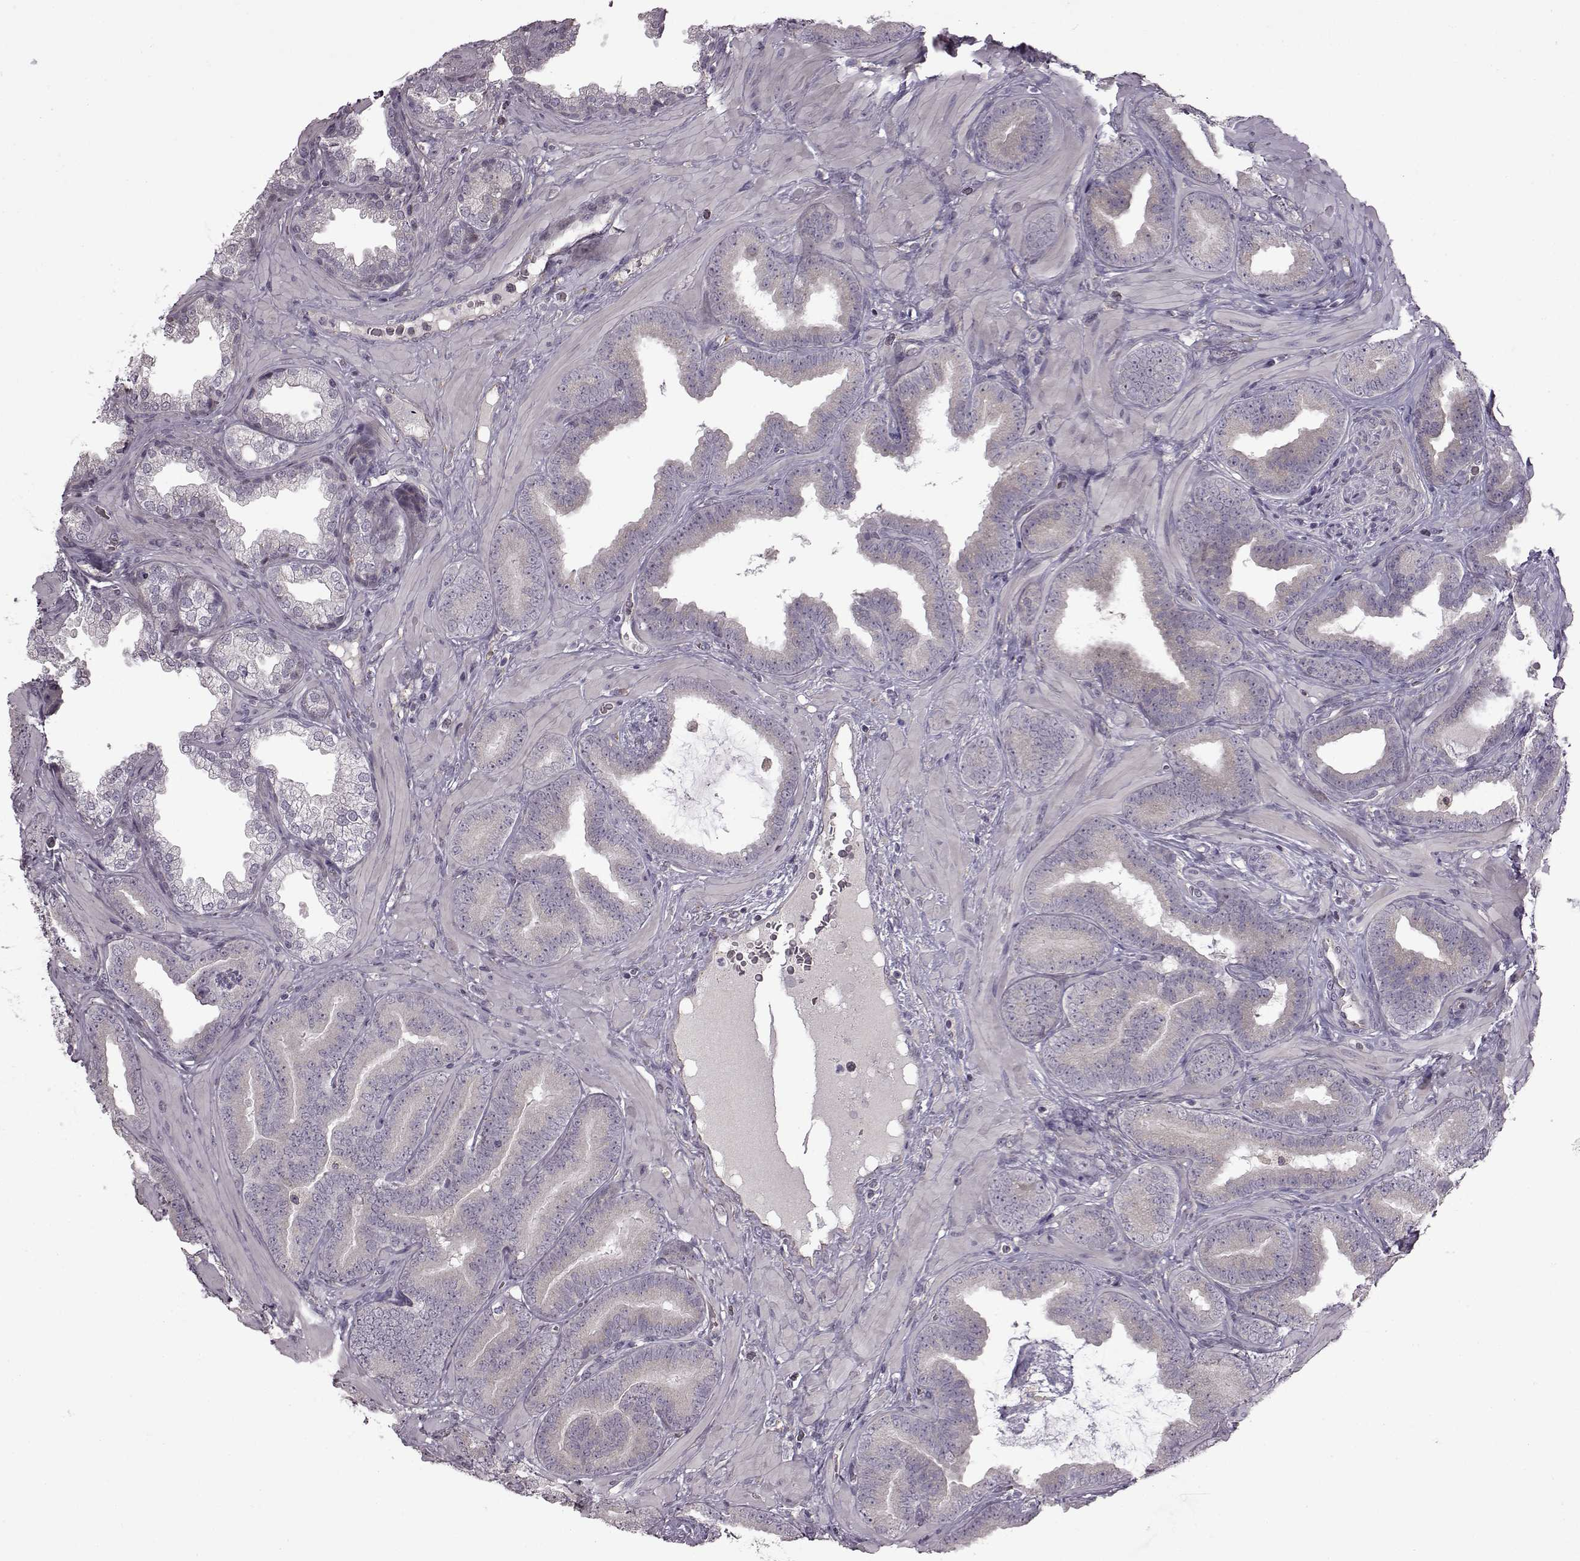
{"staining": {"intensity": "negative", "quantity": "none", "location": "none"}, "tissue": "prostate cancer", "cell_type": "Tumor cells", "image_type": "cancer", "snomed": [{"axis": "morphology", "description": "Adenocarcinoma, Low grade"}, {"axis": "topography", "description": "Prostate"}], "caption": "The micrograph reveals no staining of tumor cells in prostate cancer (adenocarcinoma (low-grade)).", "gene": "B3GNT6", "patient": {"sex": "male", "age": 63}}